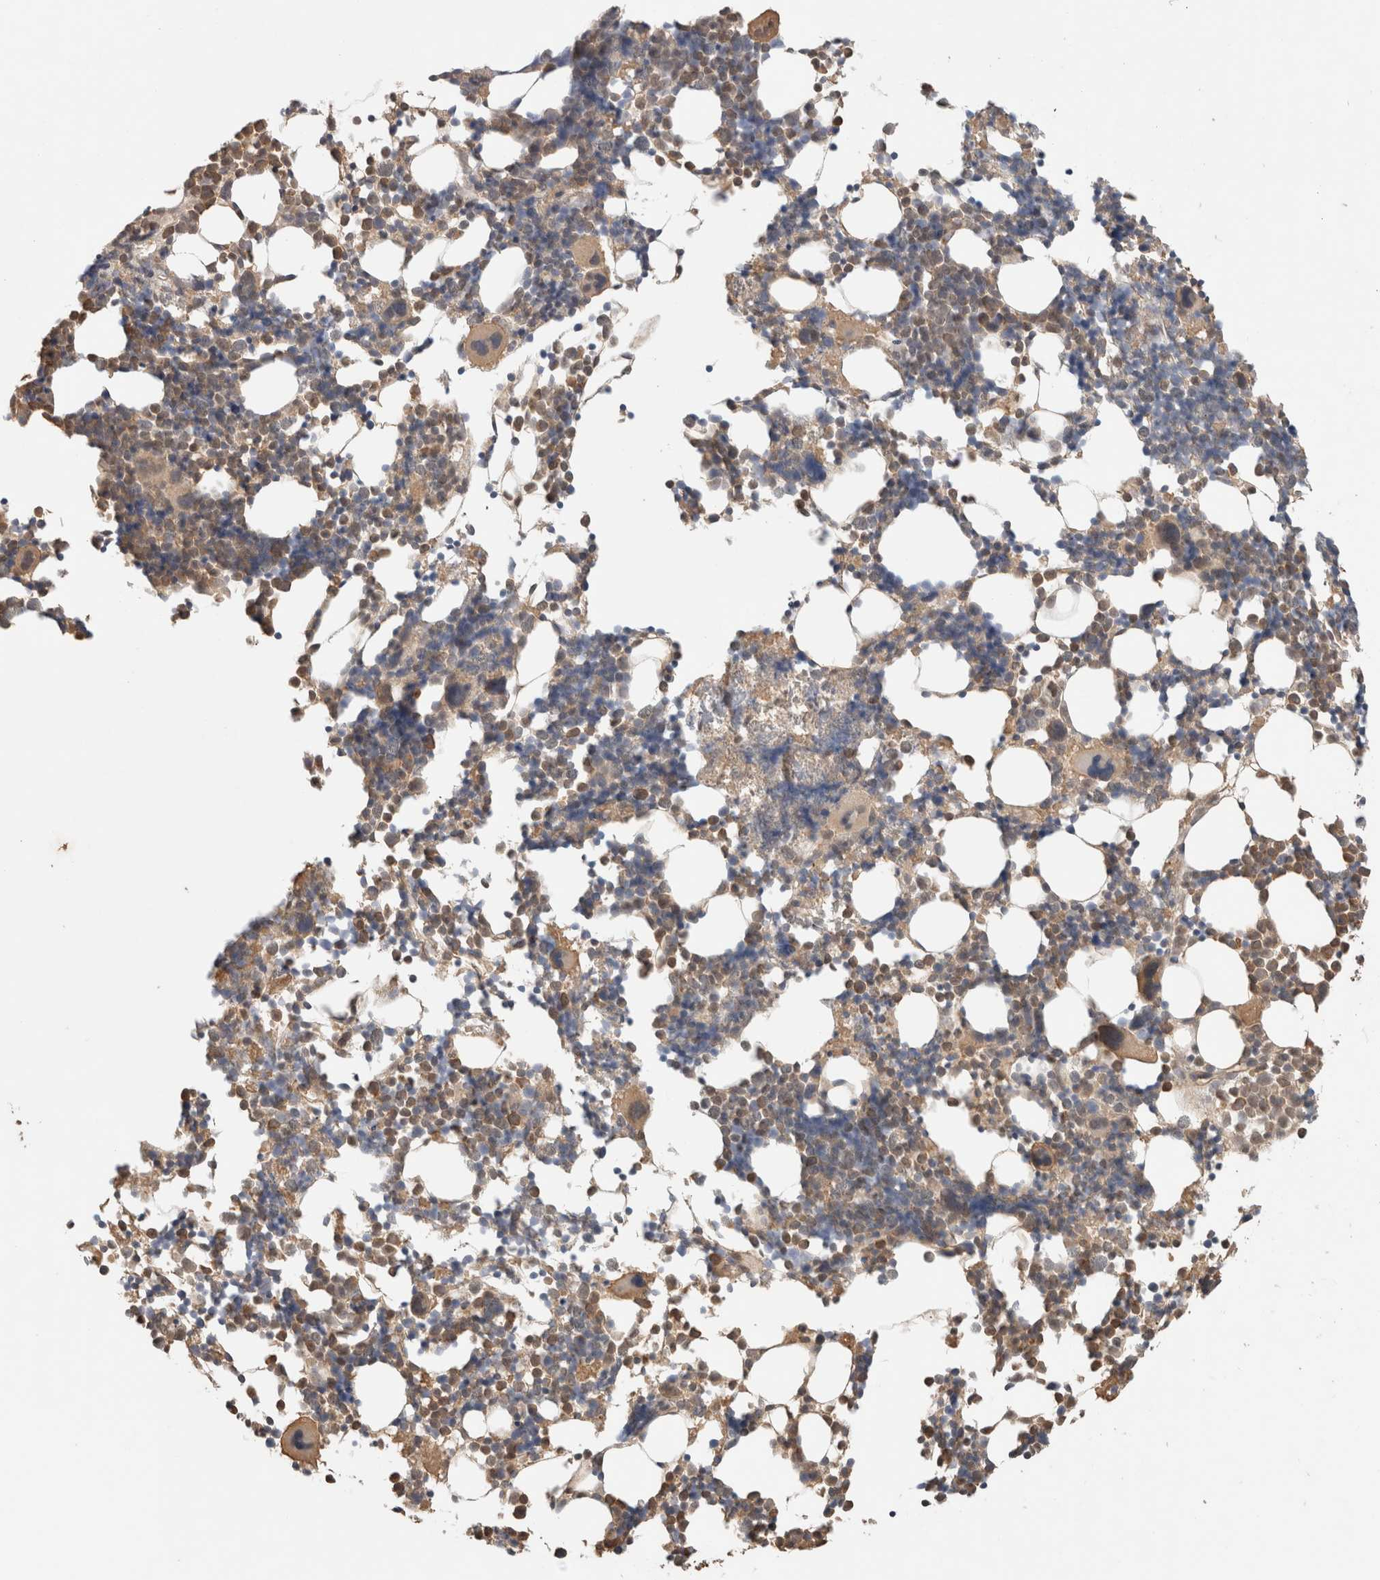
{"staining": {"intensity": "moderate", "quantity": "25%-75%", "location": "cytoplasmic/membranous,nuclear"}, "tissue": "bone marrow", "cell_type": "Hematopoietic cells", "image_type": "normal", "snomed": [{"axis": "morphology", "description": "Normal tissue, NOS"}, {"axis": "morphology", "description": "Inflammation, NOS"}, {"axis": "topography", "description": "Bone marrow"}], "caption": "Protein analysis of unremarkable bone marrow reveals moderate cytoplasmic/membranous,nuclear staining in approximately 25%-75% of hematopoietic cells. (brown staining indicates protein expression, while blue staining denotes nuclei).", "gene": "YWHAH", "patient": {"sex": "male", "age": 21}}